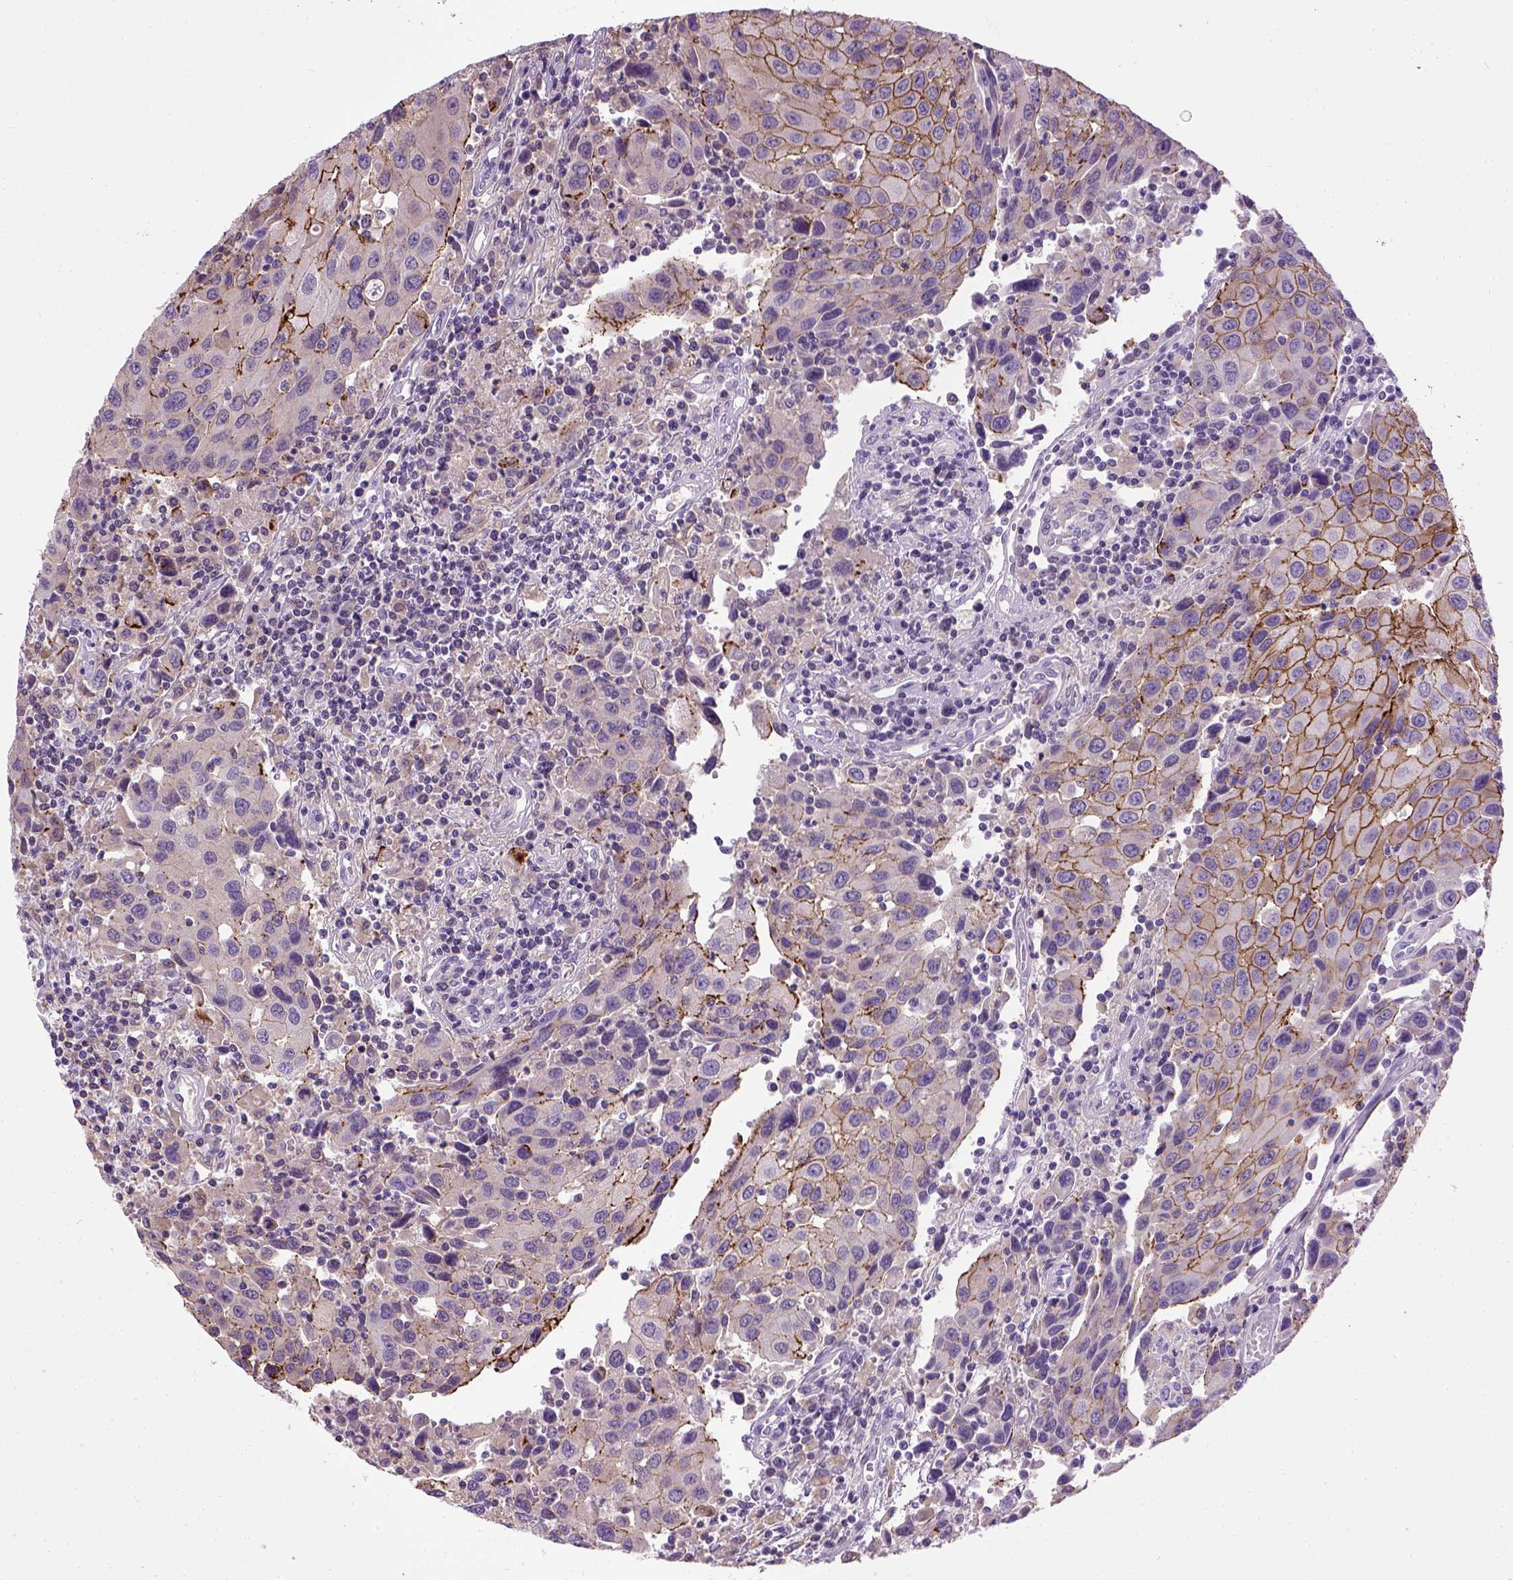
{"staining": {"intensity": "strong", "quantity": "25%-75%", "location": "cytoplasmic/membranous"}, "tissue": "urothelial cancer", "cell_type": "Tumor cells", "image_type": "cancer", "snomed": [{"axis": "morphology", "description": "Urothelial carcinoma, High grade"}, {"axis": "topography", "description": "Urinary bladder"}], "caption": "The immunohistochemical stain shows strong cytoplasmic/membranous positivity in tumor cells of high-grade urothelial carcinoma tissue.", "gene": "CDH1", "patient": {"sex": "female", "age": 85}}